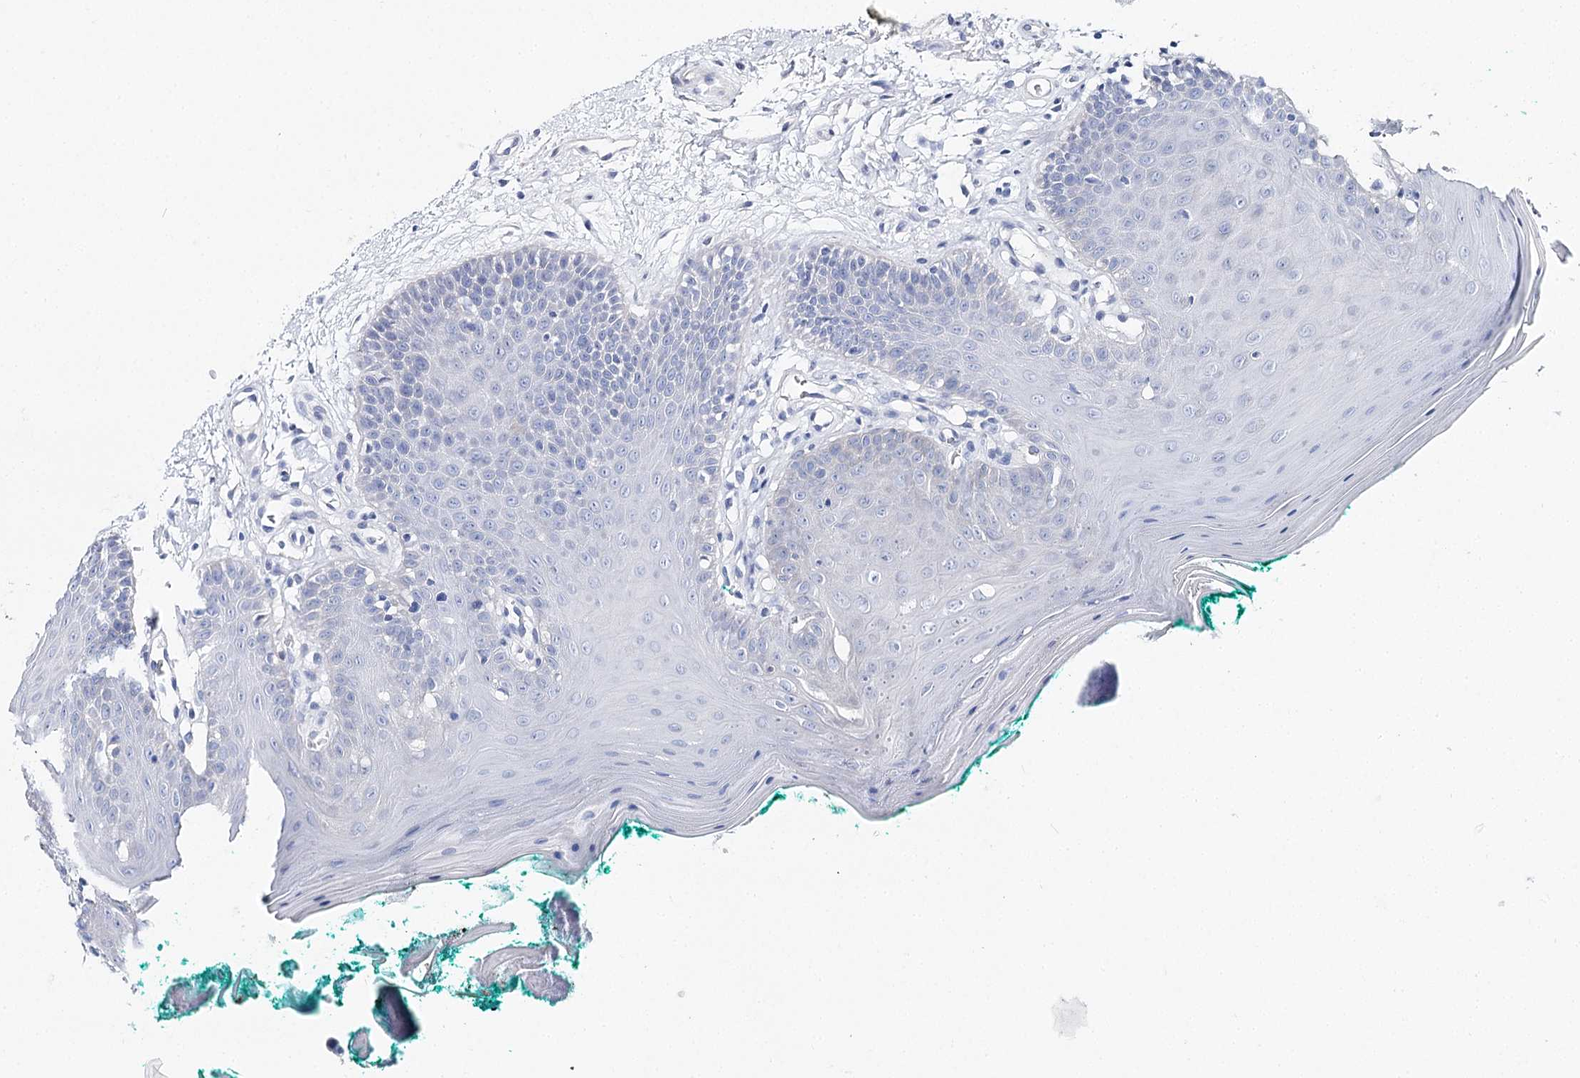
{"staining": {"intensity": "negative", "quantity": "none", "location": "none"}, "tissue": "oral mucosa", "cell_type": "Squamous epithelial cells", "image_type": "normal", "snomed": [{"axis": "morphology", "description": "Normal tissue, NOS"}, {"axis": "topography", "description": "Skeletal muscle"}, {"axis": "topography", "description": "Oral tissue"}], "caption": "IHC histopathology image of normal oral mucosa: oral mucosa stained with DAB reveals no significant protein staining in squamous epithelial cells.", "gene": "UGP2", "patient": {"sex": "male", "age": 58}}